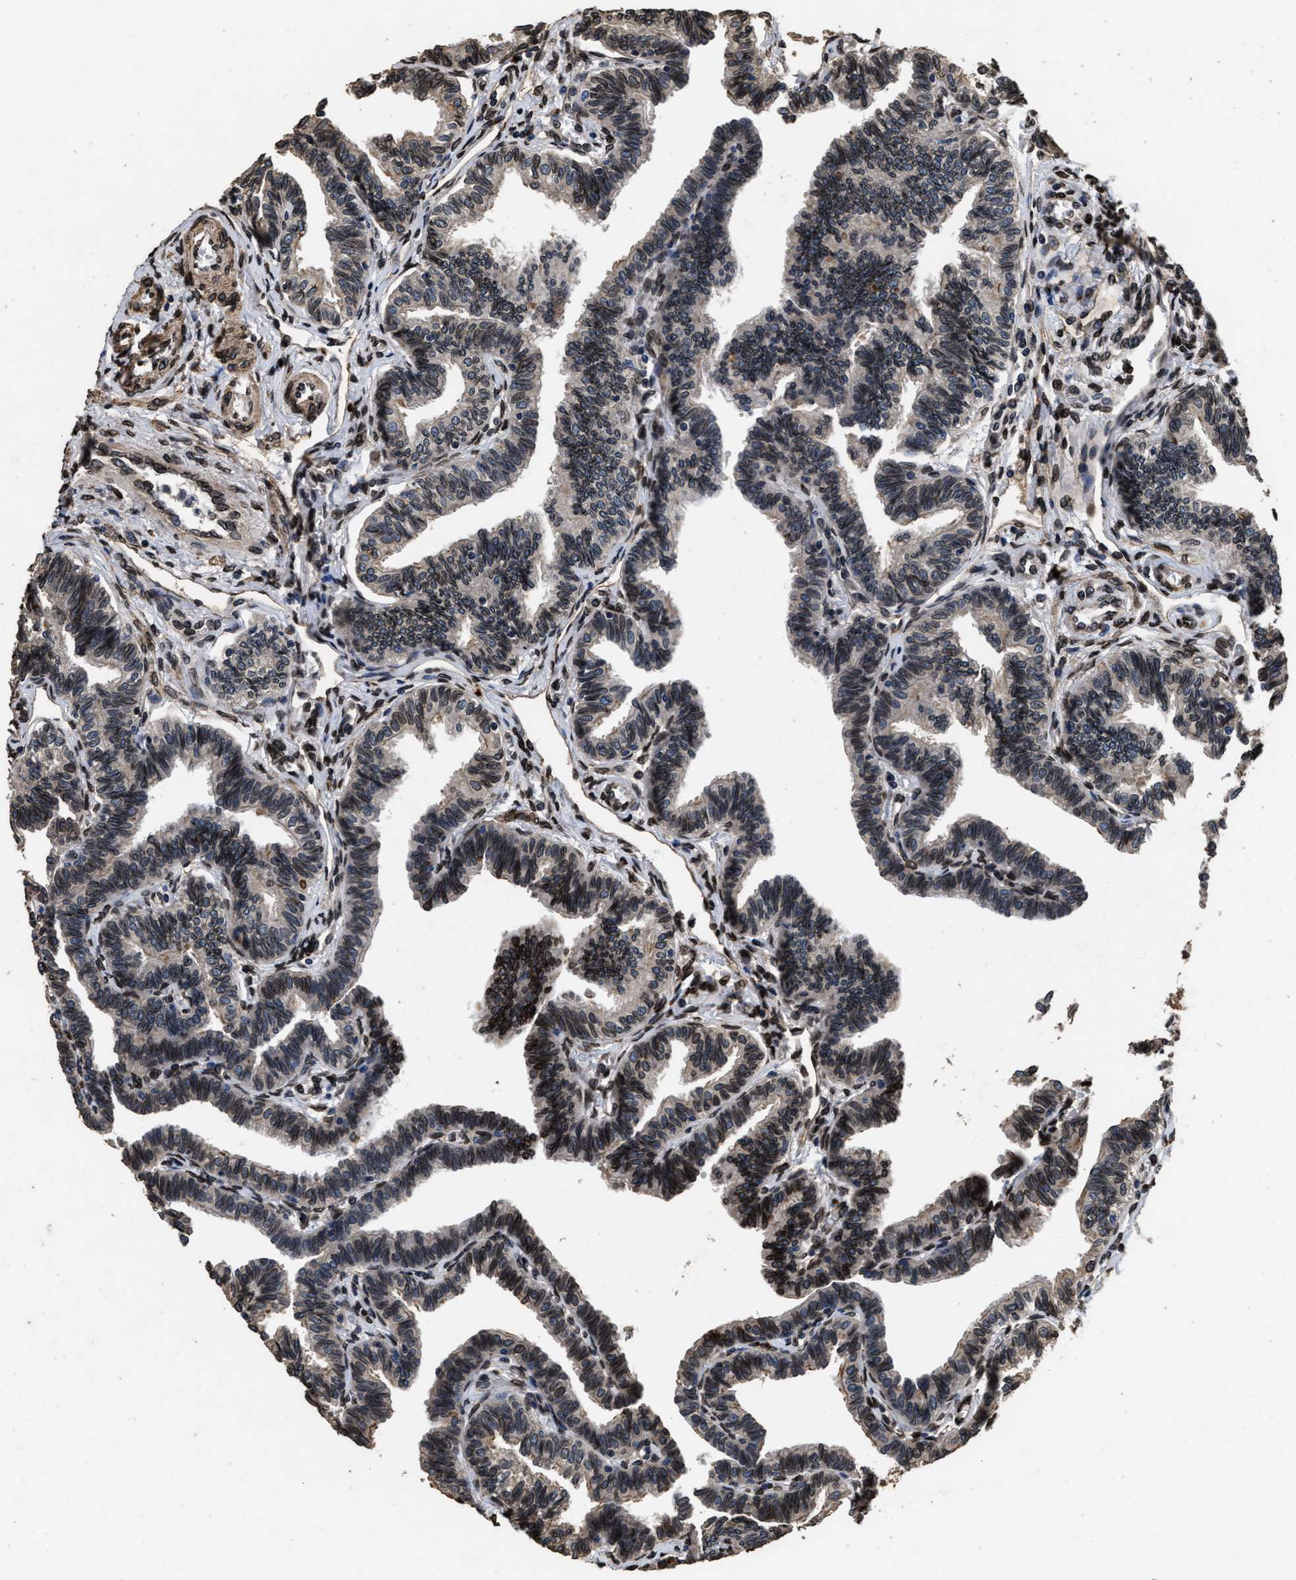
{"staining": {"intensity": "moderate", "quantity": "25%-75%", "location": "nuclear"}, "tissue": "fallopian tube", "cell_type": "Glandular cells", "image_type": "normal", "snomed": [{"axis": "morphology", "description": "Normal tissue, NOS"}, {"axis": "topography", "description": "Fallopian tube"}, {"axis": "topography", "description": "Ovary"}], "caption": "The histopathology image displays a brown stain indicating the presence of a protein in the nuclear of glandular cells in fallopian tube. (Stains: DAB (3,3'-diaminobenzidine) in brown, nuclei in blue, Microscopy: brightfield microscopy at high magnification).", "gene": "ACCS", "patient": {"sex": "female", "age": 23}}